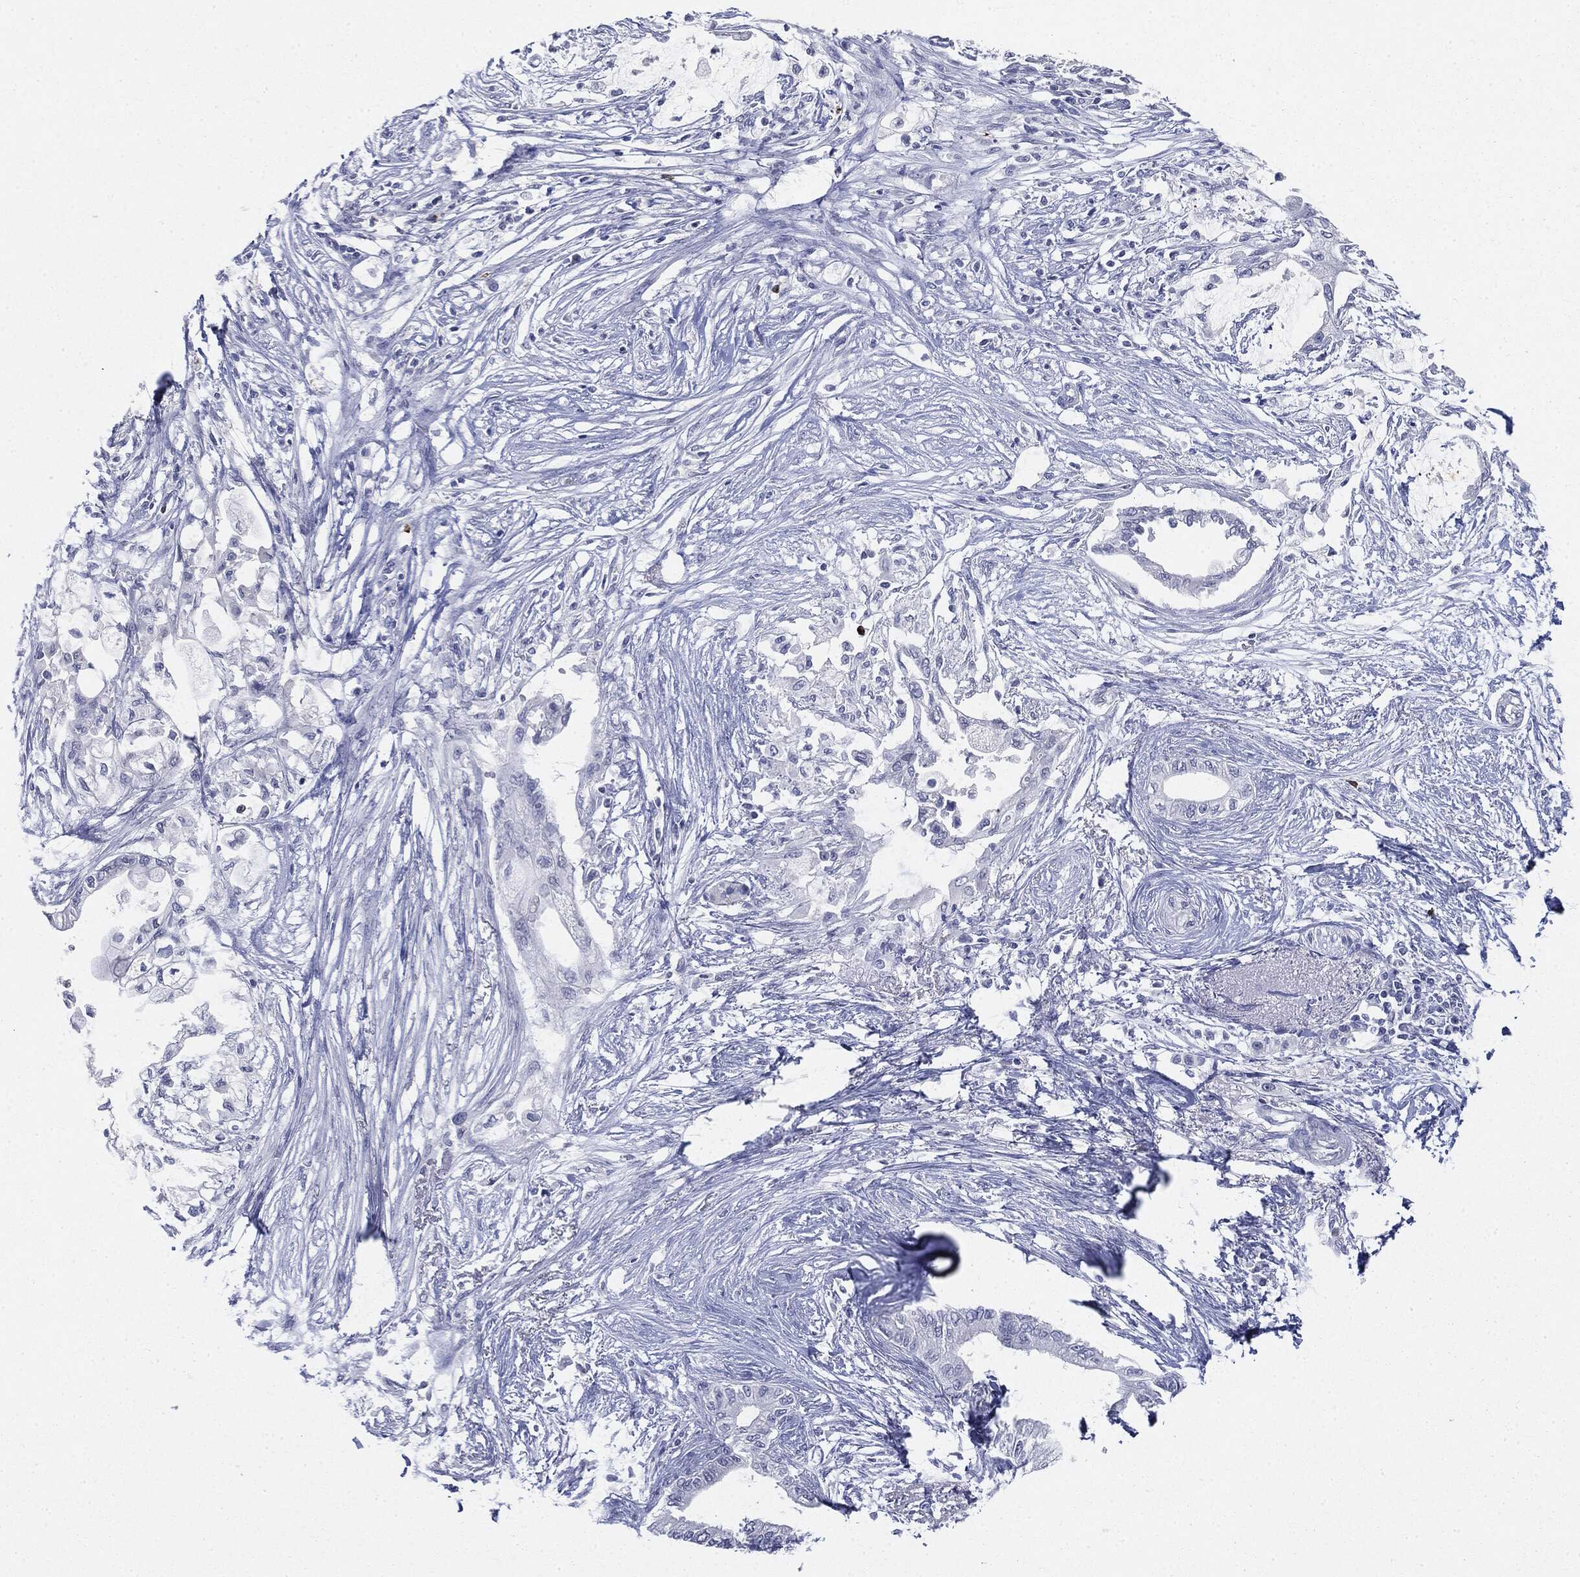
{"staining": {"intensity": "negative", "quantity": "none", "location": "none"}, "tissue": "pancreatic cancer", "cell_type": "Tumor cells", "image_type": "cancer", "snomed": [{"axis": "morphology", "description": "Normal tissue, NOS"}, {"axis": "morphology", "description": "Adenocarcinoma, NOS"}, {"axis": "topography", "description": "Pancreas"}, {"axis": "topography", "description": "Duodenum"}], "caption": "Human pancreatic cancer stained for a protein using immunohistochemistry (IHC) shows no staining in tumor cells.", "gene": "CGB1", "patient": {"sex": "female", "age": 60}}